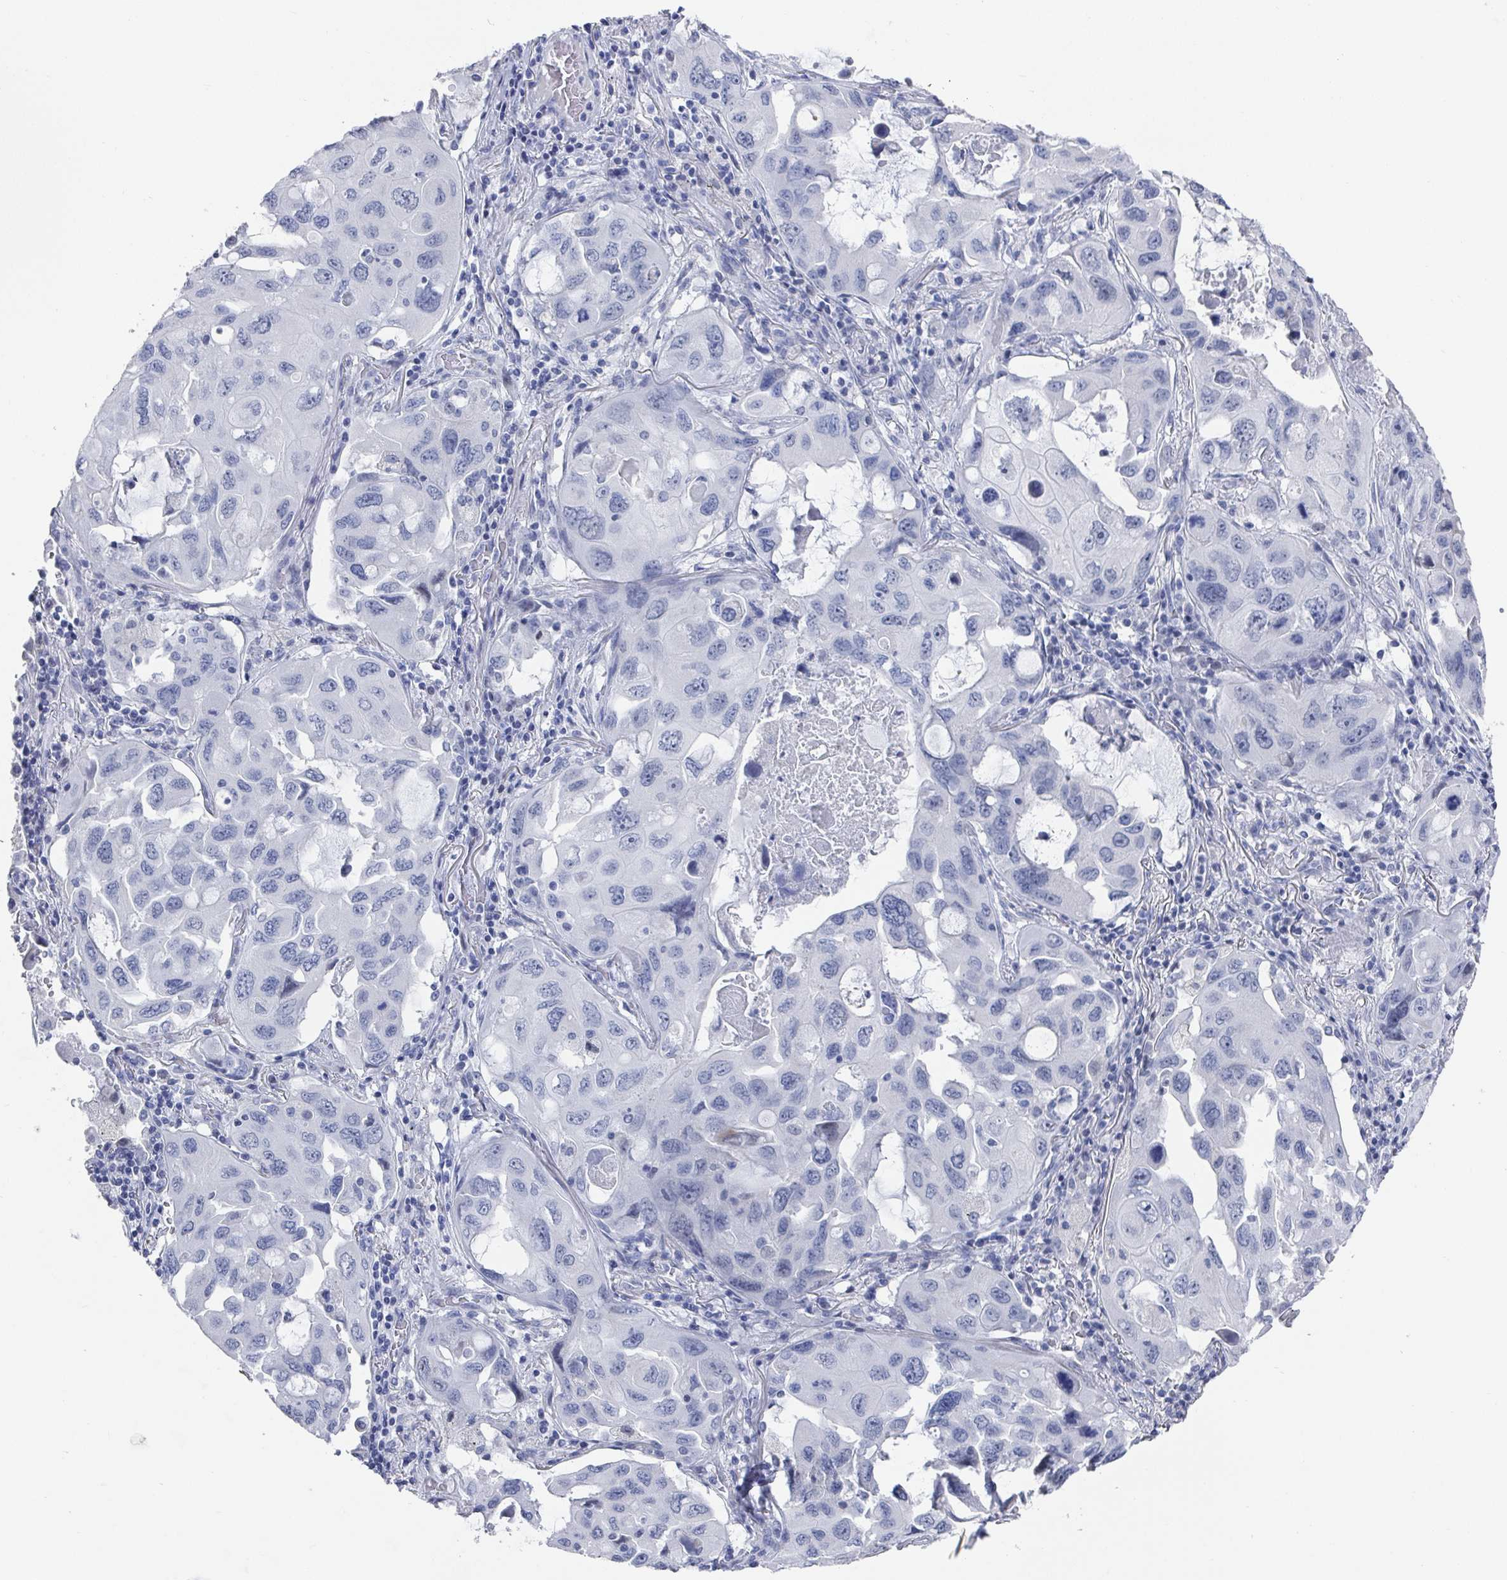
{"staining": {"intensity": "negative", "quantity": "none", "location": "none"}, "tissue": "lung cancer", "cell_type": "Tumor cells", "image_type": "cancer", "snomed": [{"axis": "morphology", "description": "Squamous cell carcinoma, NOS"}, {"axis": "topography", "description": "Lung"}], "caption": "Squamous cell carcinoma (lung) stained for a protein using immunohistochemistry exhibits no positivity tumor cells.", "gene": "CAMKV", "patient": {"sex": "female", "age": 73}}